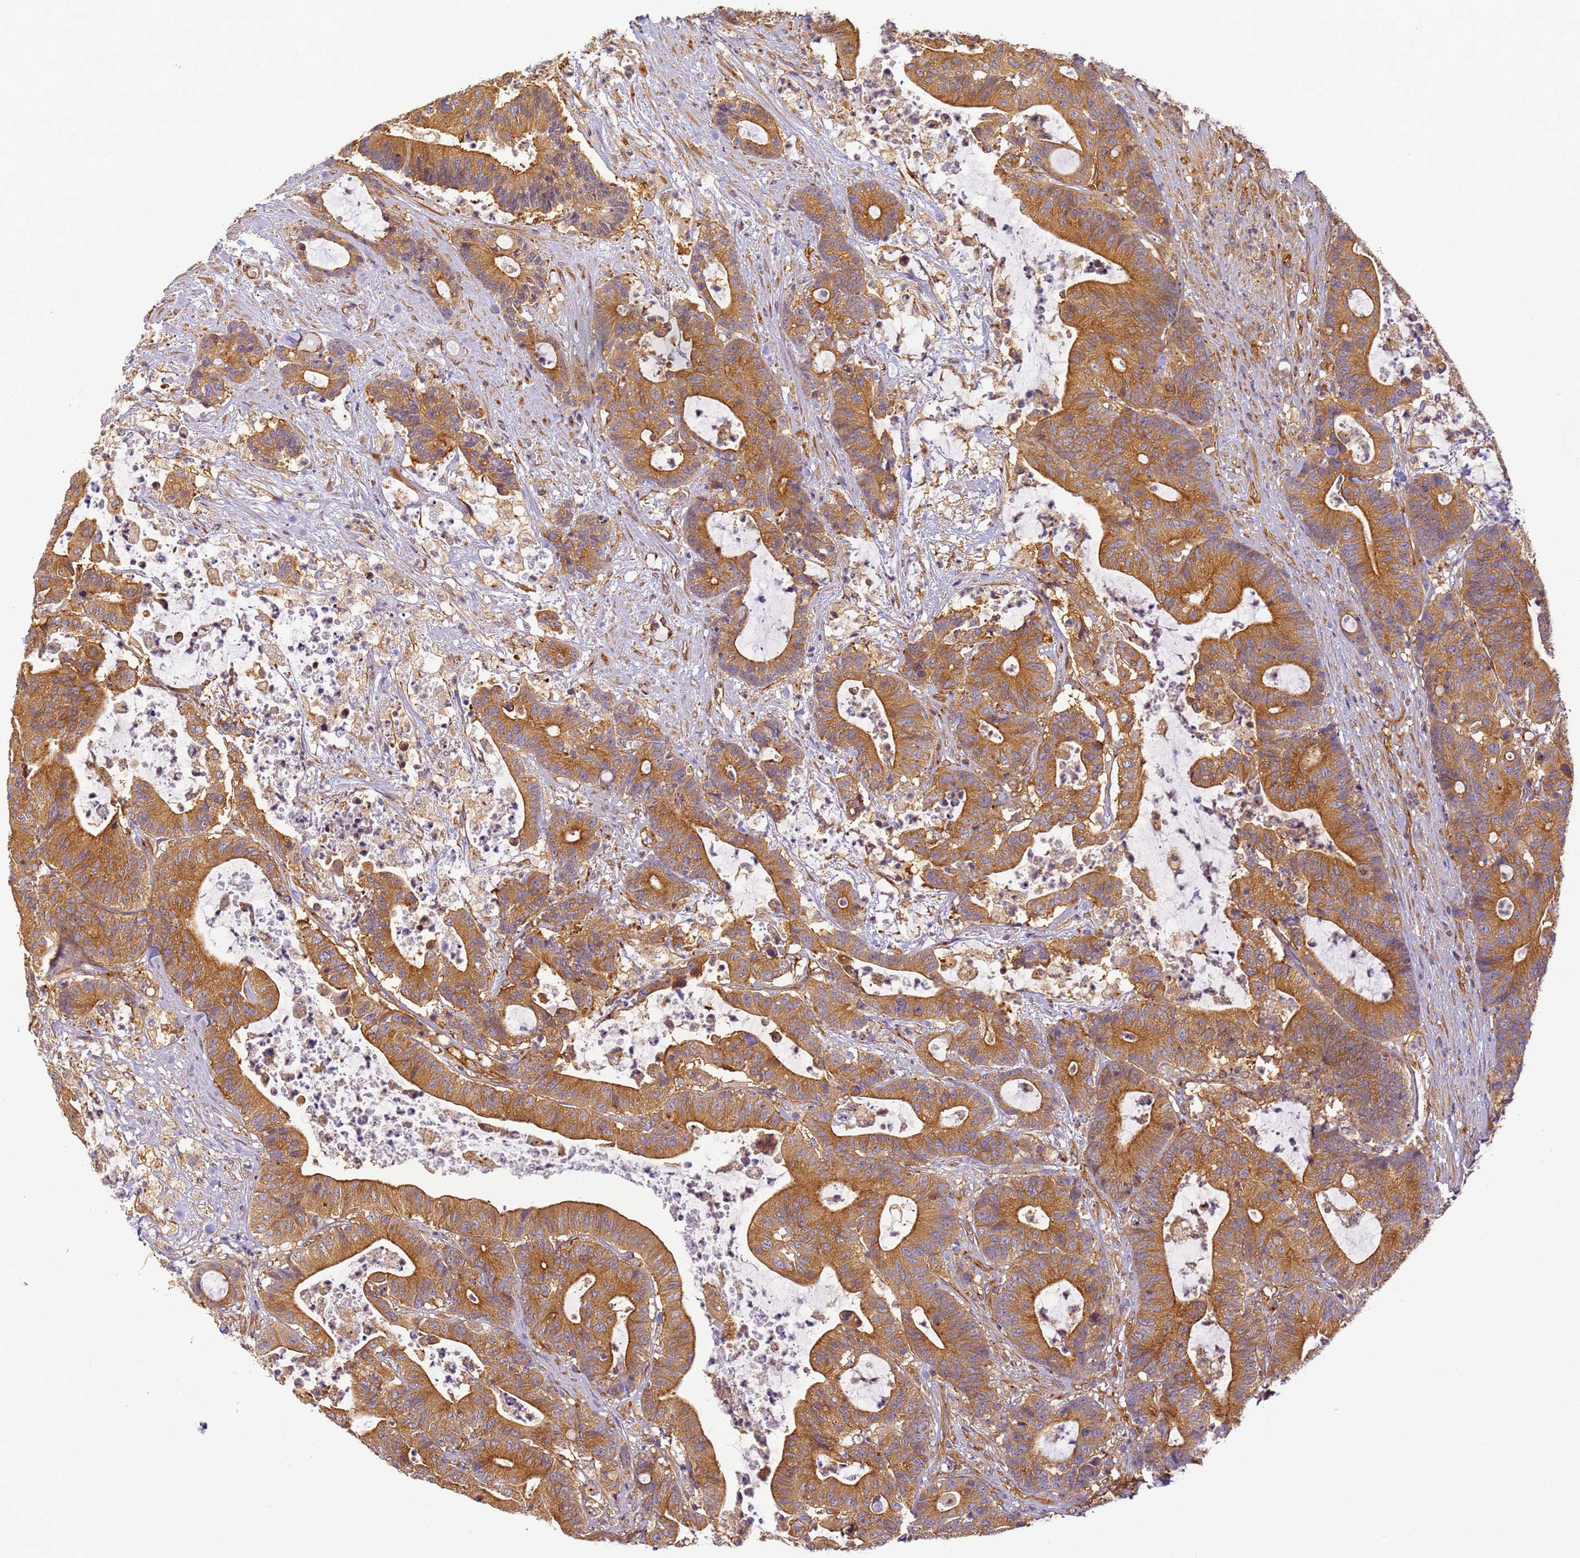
{"staining": {"intensity": "strong", "quantity": ">75%", "location": "cytoplasmic/membranous"}, "tissue": "colorectal cancer", "cell_type": "Tumor cells", "image_type": "cancer", "snomed": [{"axis": "morphology", "description": "Adenocarcinoma, NOS"}, {"axis": "topography", "description": "Colon"}], "caption": "This image displays colorectal cancer stained with immunohistochemistry to label a protein in brown. The cytoplasmic/membranous of tumor cells show strong positivity for the protein. Nuclei are counter-stained blue.", "gene": "DYNC1I2", "patient": {"sex": "female", "age": 84}}